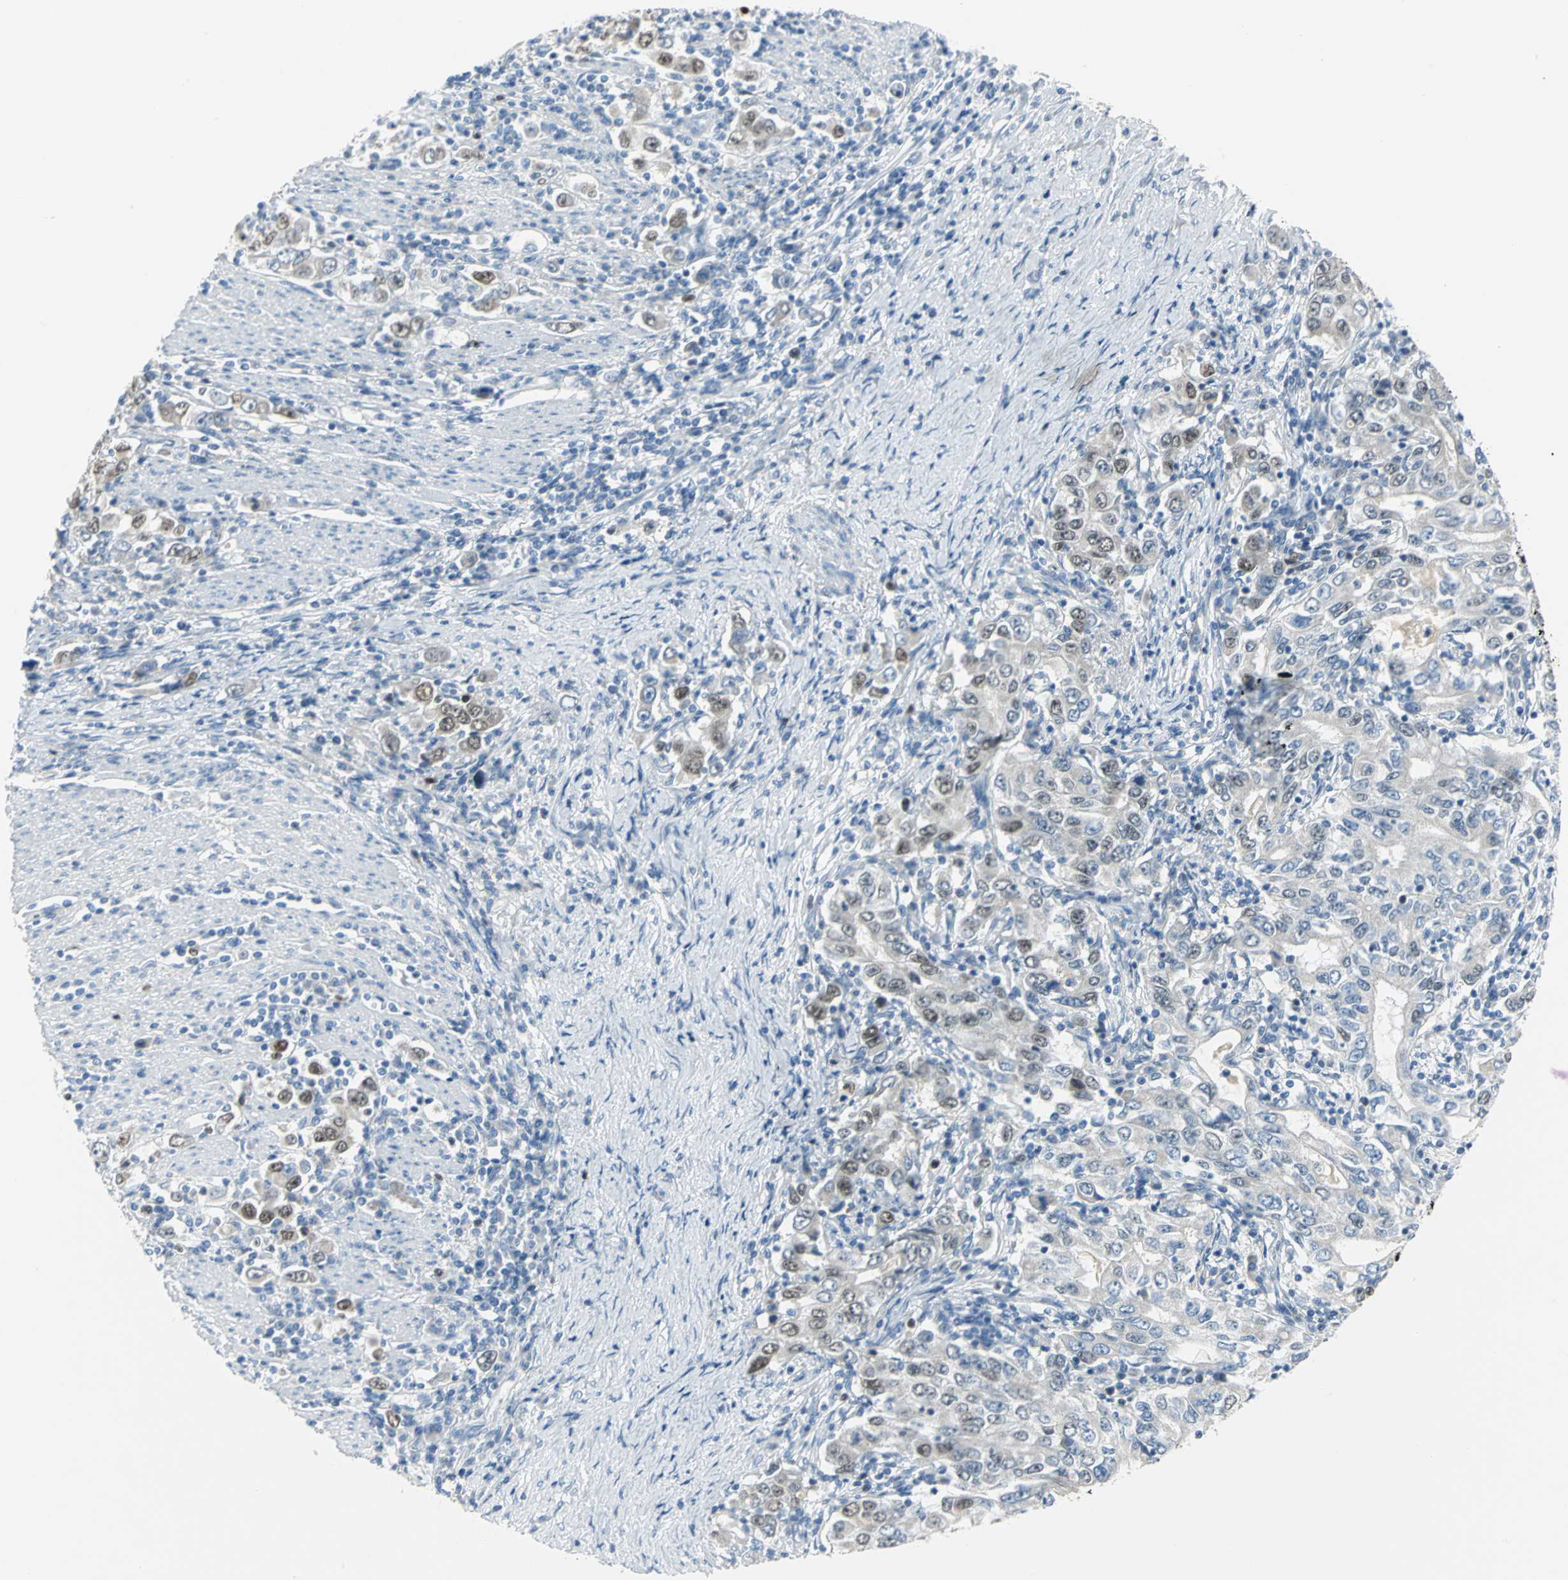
{"staining": {"intensity": "moderate", "quantity": "25%-75%", "location": "nuclear"}, "tissue": "stomach cancer", "cell_type": "Tumor cells", "image_type": "cancer", "snomed": [{"axis": "morphology", "description": "Adenocarcinoma, NOS"}, {"axis": "topography", "description": "Stomach, lower"}], "caption": "DAB immunohistochemical staining of adenocarcinoma (stomach) demonstrates moderate nuclear protein positivity in about 25%-75% of tumor cells. (Brightfield microscopy of DAB IHC at high magnification).", "gene": "MCM4", "patient": {"sex": "female", "age": 72}}